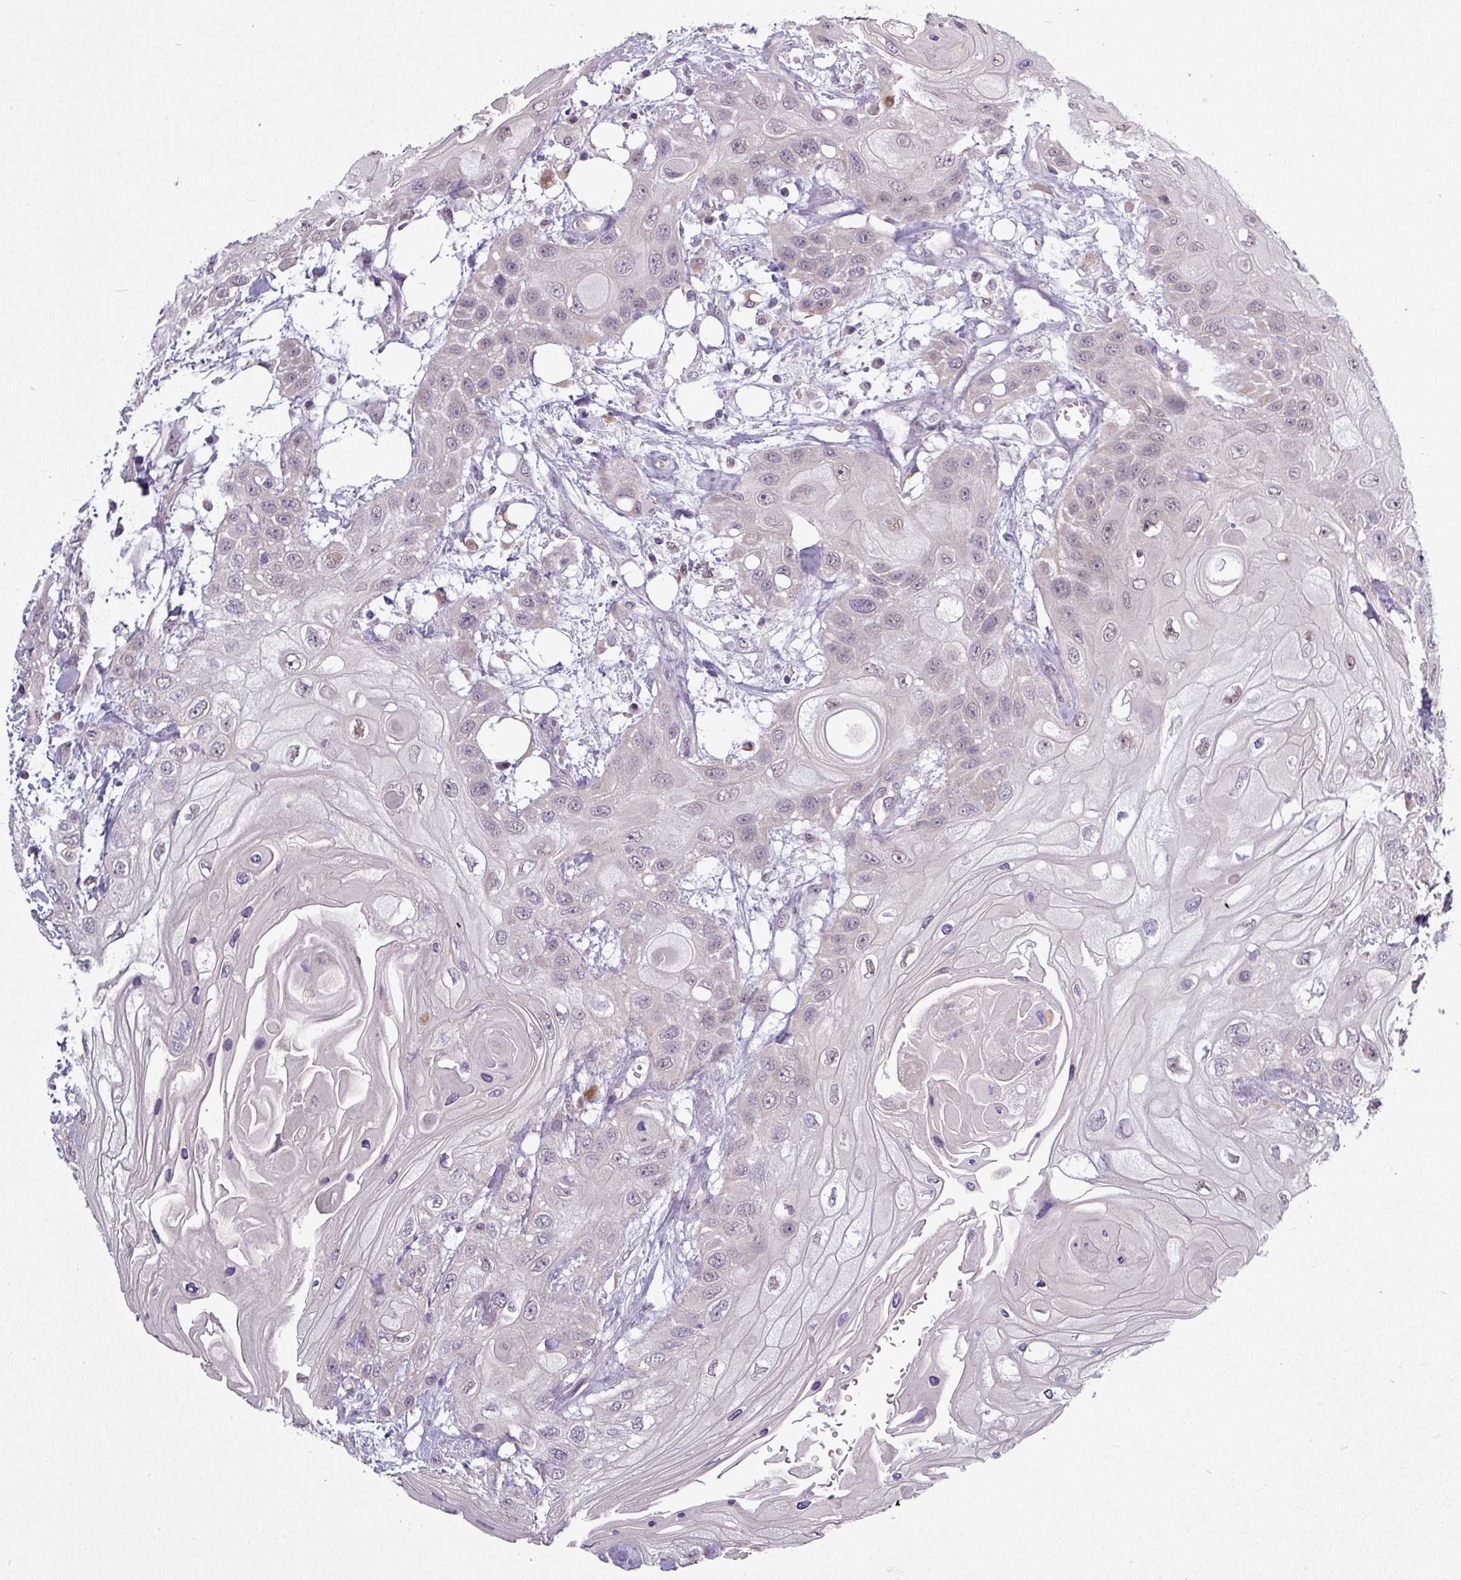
{"staining": {"intensity": "negative", "quantity": "none", "location": "none"}, "tissue": "head and neck cancer", "cell_type": "Tumor cells", "image_type": "cancer", "snomed": [{"axis": "morphology", "description": "Squamous cell carcinoma, NOS"}, {"axis": "topography", "description": "Head-Neck"}], "caption": "Immunohistochemical staining of human head and neck squamous cell carcinoma demonstrates no significant expression in tumor cells.", "gene": "ZNF217", "patient": {"sex": "female", "age": 43}}